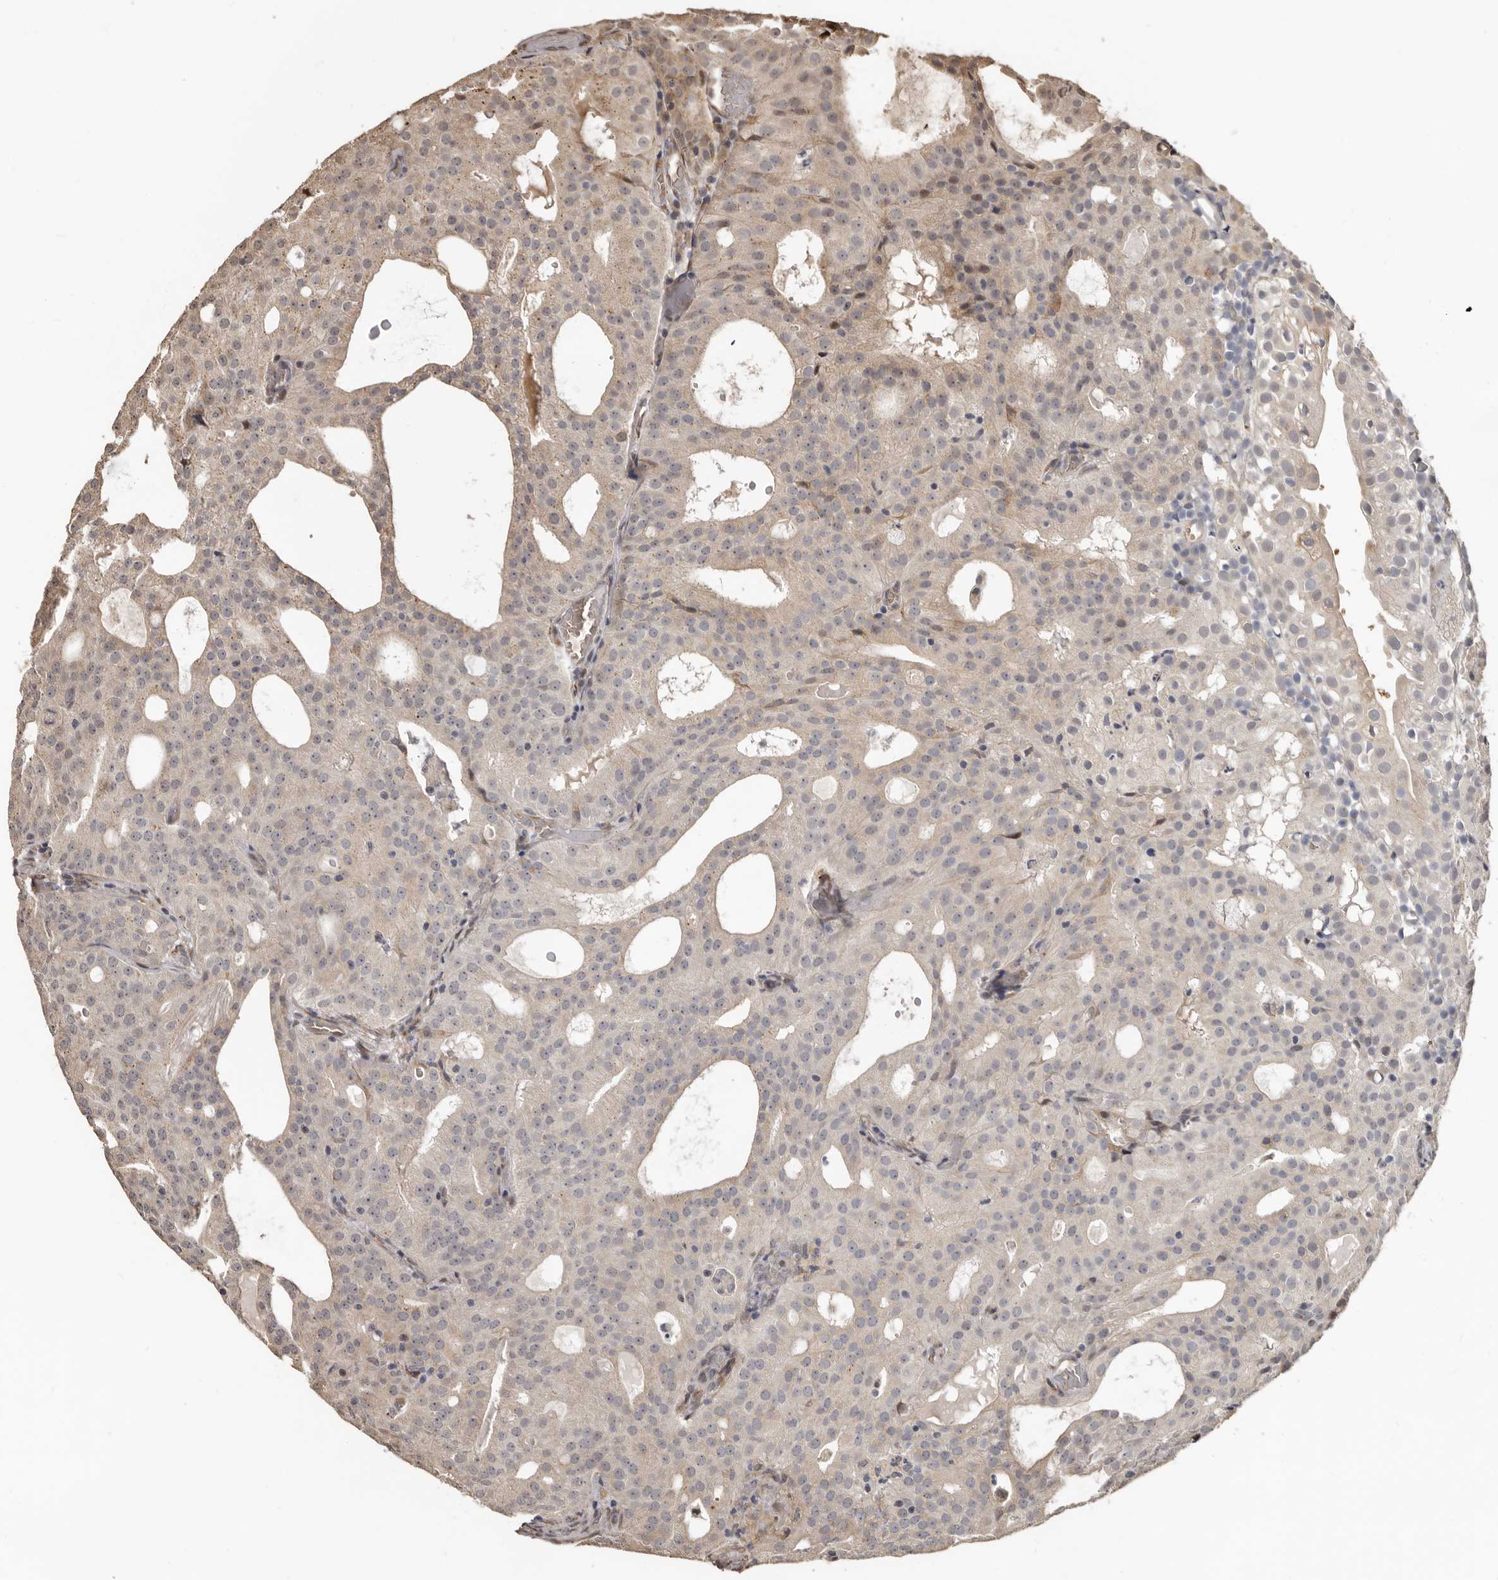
{"staining": {"intensity": "weak", "quantity": "<25%", "location": "cytoplasmic/membranous"}, "tissue": "prostate cancer", "cell_type": "Tumor cells", "image_type": "cancer", "snomed": [{"axis": "morphology", "description": "Adenocarcinoma, Medium grade"}, {"axis": "topography", "description": "Prostate"}], "caption": "Tumor cells show no significant protein expression in prostate adenocarcinoma (medium-grade). (DAB (3,3'-diaminobenzidine) IHC, high magnification).", "gene": "ENTREP1", "patient": {"sex": "male", "age": 88}}